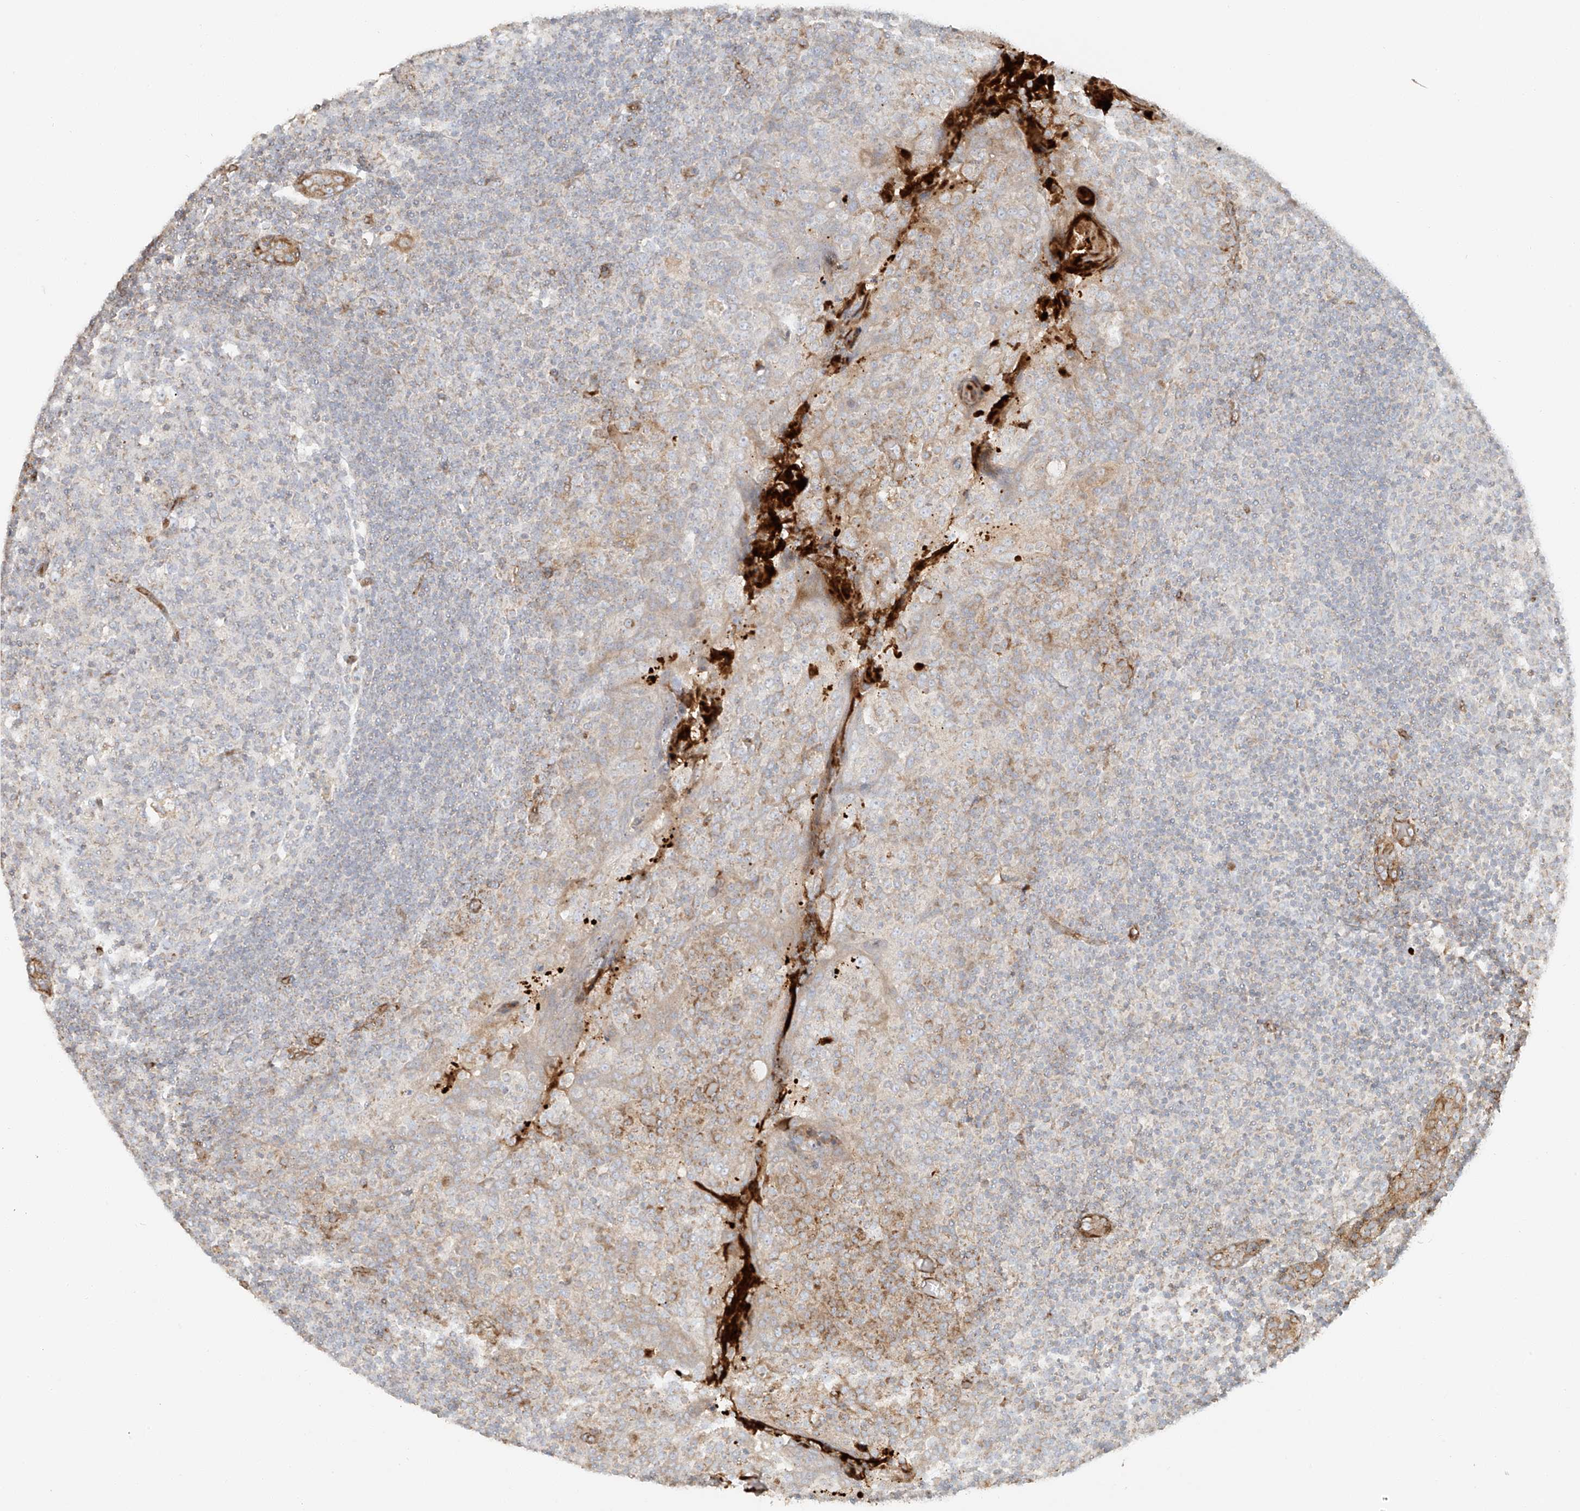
{"staining": {"intensity": "negative", "quantity": "none", "location": "none"}, "tissue": "tonsil", "cell_type": "Germinal center cells", "image_type": "normal", "snomed": [{"axis": "morphology", "description": "Normal tissue, NOS"}, {"axis": "topography", "description": "Tonsil"}], "caption": "This is a photomicrograph of immunohistochemistry staining of unremarkable tonsil, which shows no expression in germinal center cells. Nuclei are stained in blue.", "gene": "MIPEP", "patient": {"sex": "female", "age": 19}}